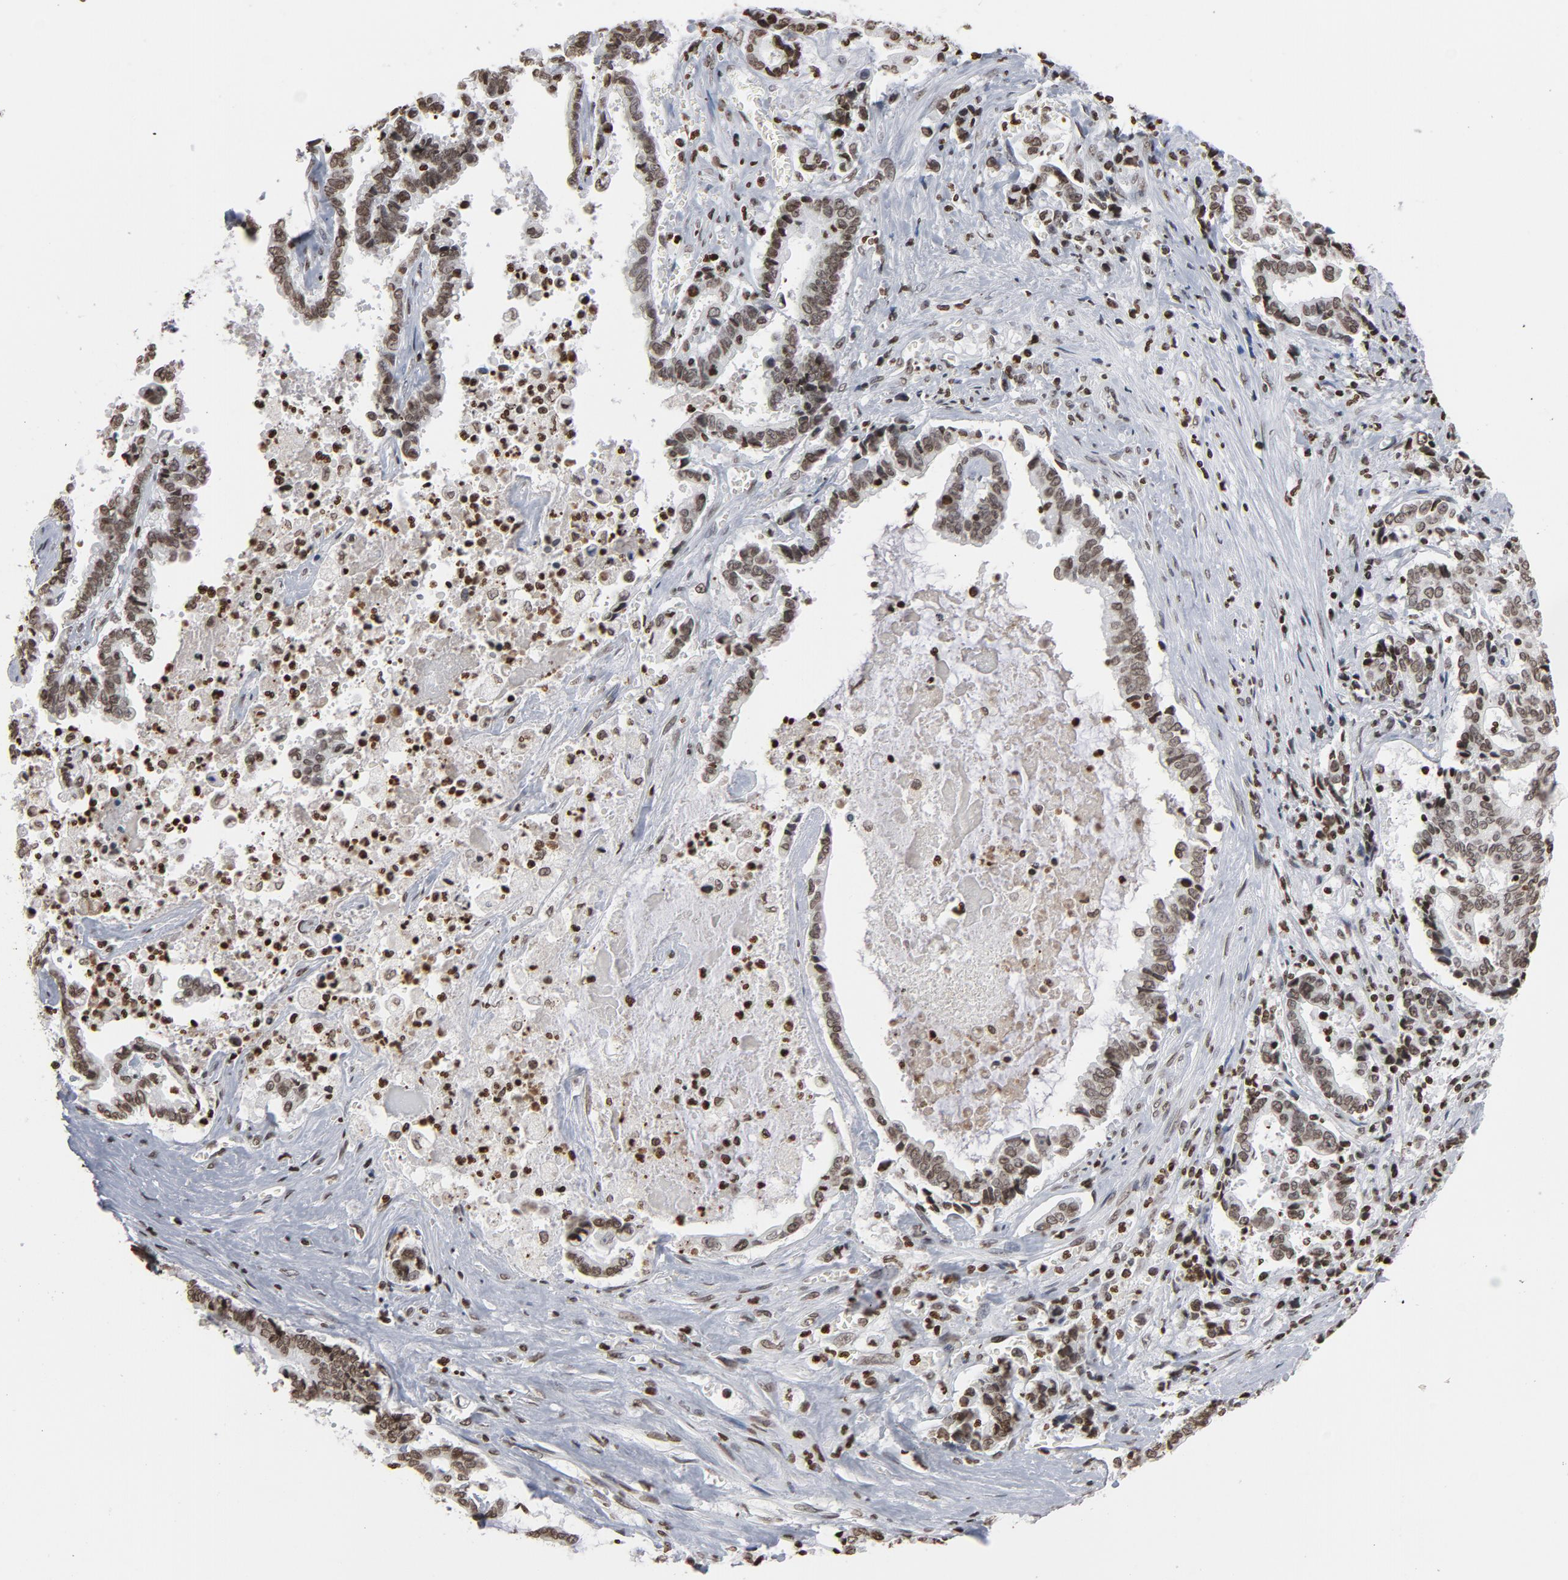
{"staining": {"intensity": "moderate", "quantity": ">75%", "location": "nuclear"}, "tissue": "liver cancer", "cell_type": "Tumor cells", "image_type": "cancer", "snomed": [{"axis": "morphology", "description": "Cholangiocarcinoma"}, {"axis": "topography", "description": "Liver"}], "caption": "This is an image of immunohistochemistry staining of liver cancer (cholangiocarcinoma), which shows moderate staining in the nuclear of tumor cells.", "gene": "H2AC12", "patient": {"sex": "male", "age": 57}}